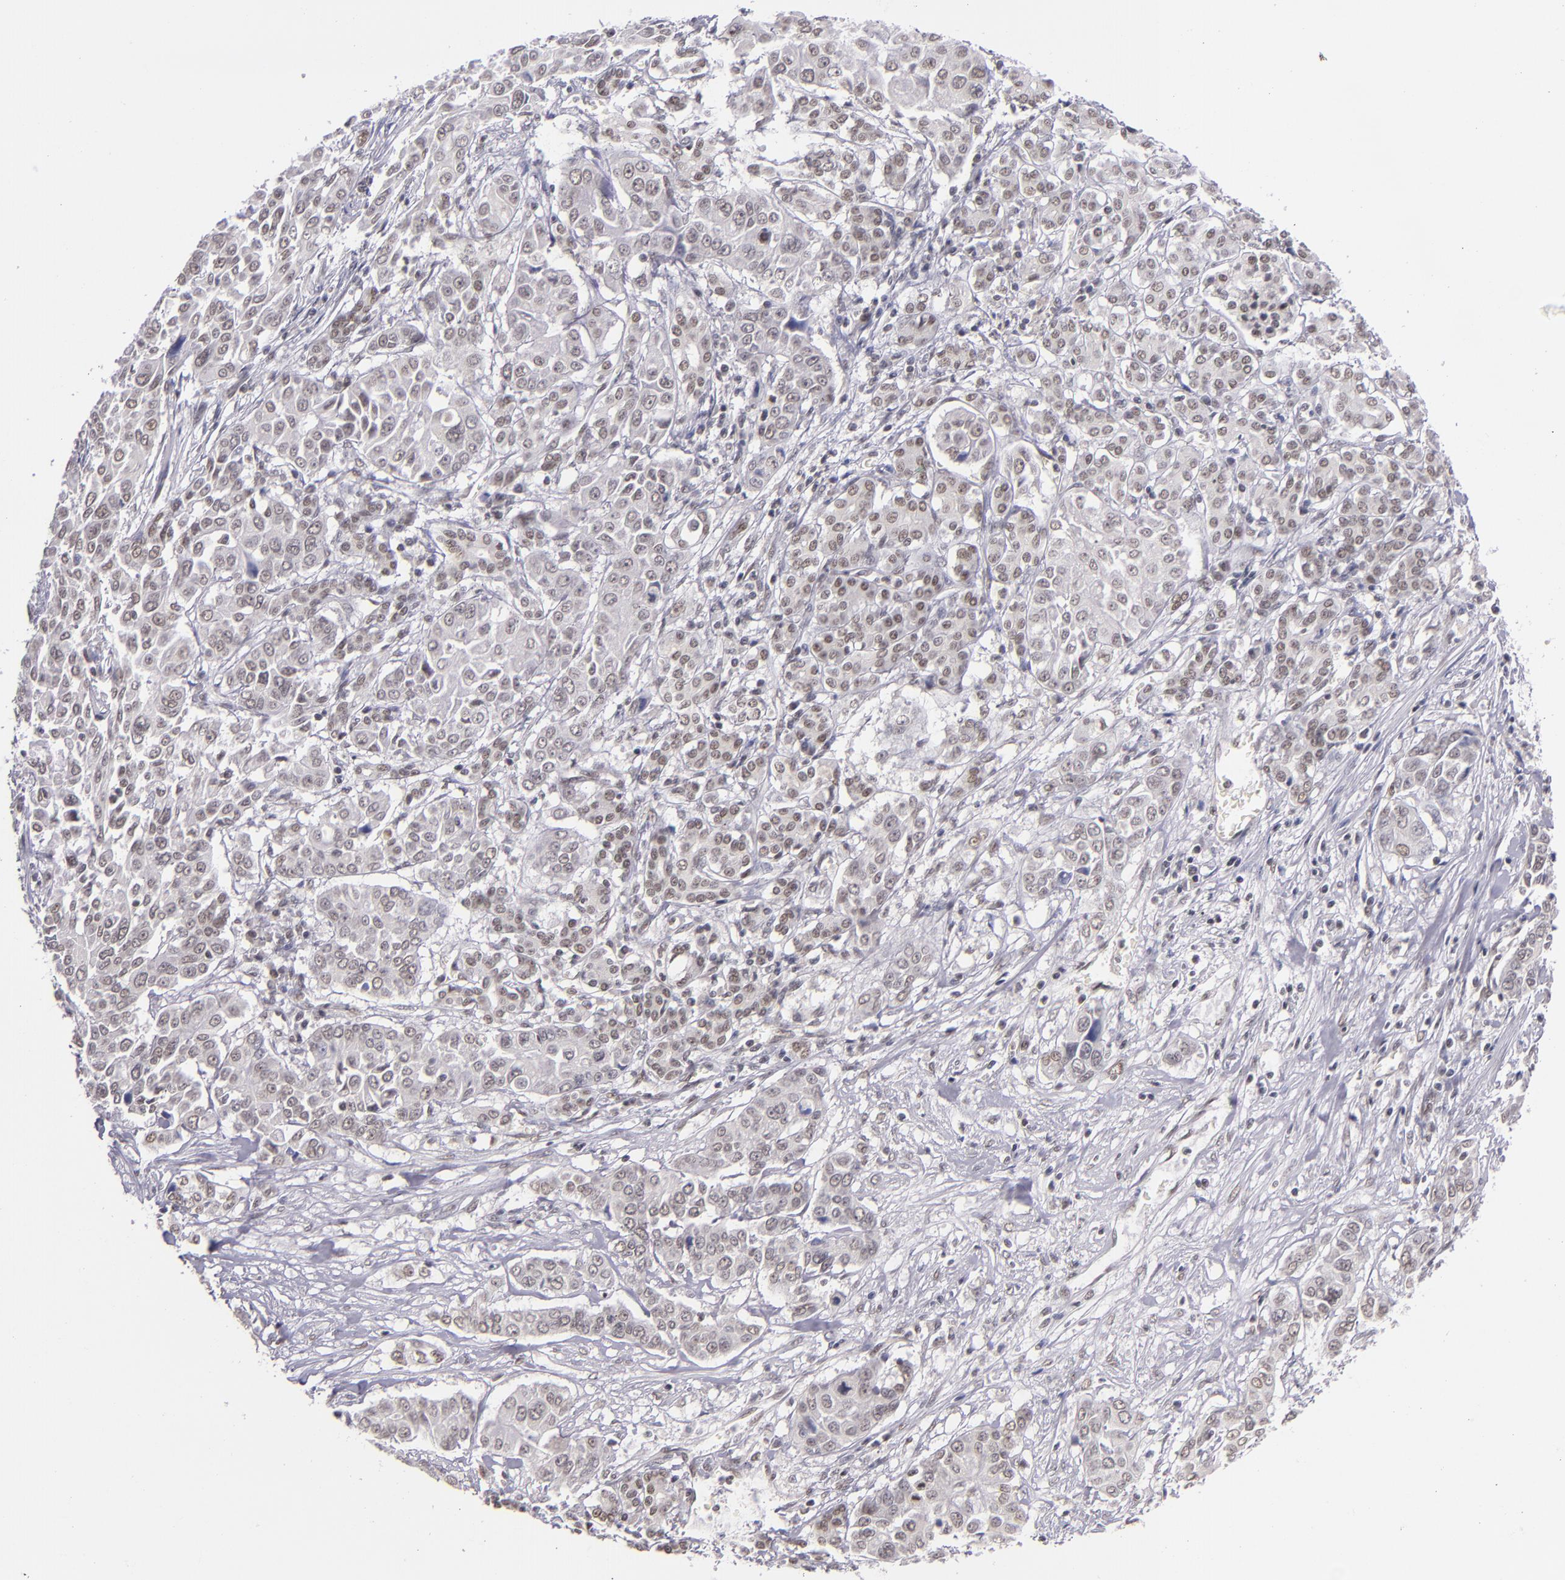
{"staining": {"intensity": "weak", "quantity": "25%-75%", "location": "nuclear"}, "tissue": "pancreatic cancer", "cell_type": "Tumor cells", "image_type": "cancer", "snomed": [{"axis": "morphology", "description": "Adenocarcinoma, NOS"}, {"axis": "topography", "description": "Pancreas"}], "caption": "Immunohistochemical staining of human pancreatic cancer demonstrates weak nuclear protein staining in approximately 25%-75% of tumor cells.", "gene": "ZNF148", "patient": {"sex": "female", "age": 52}}